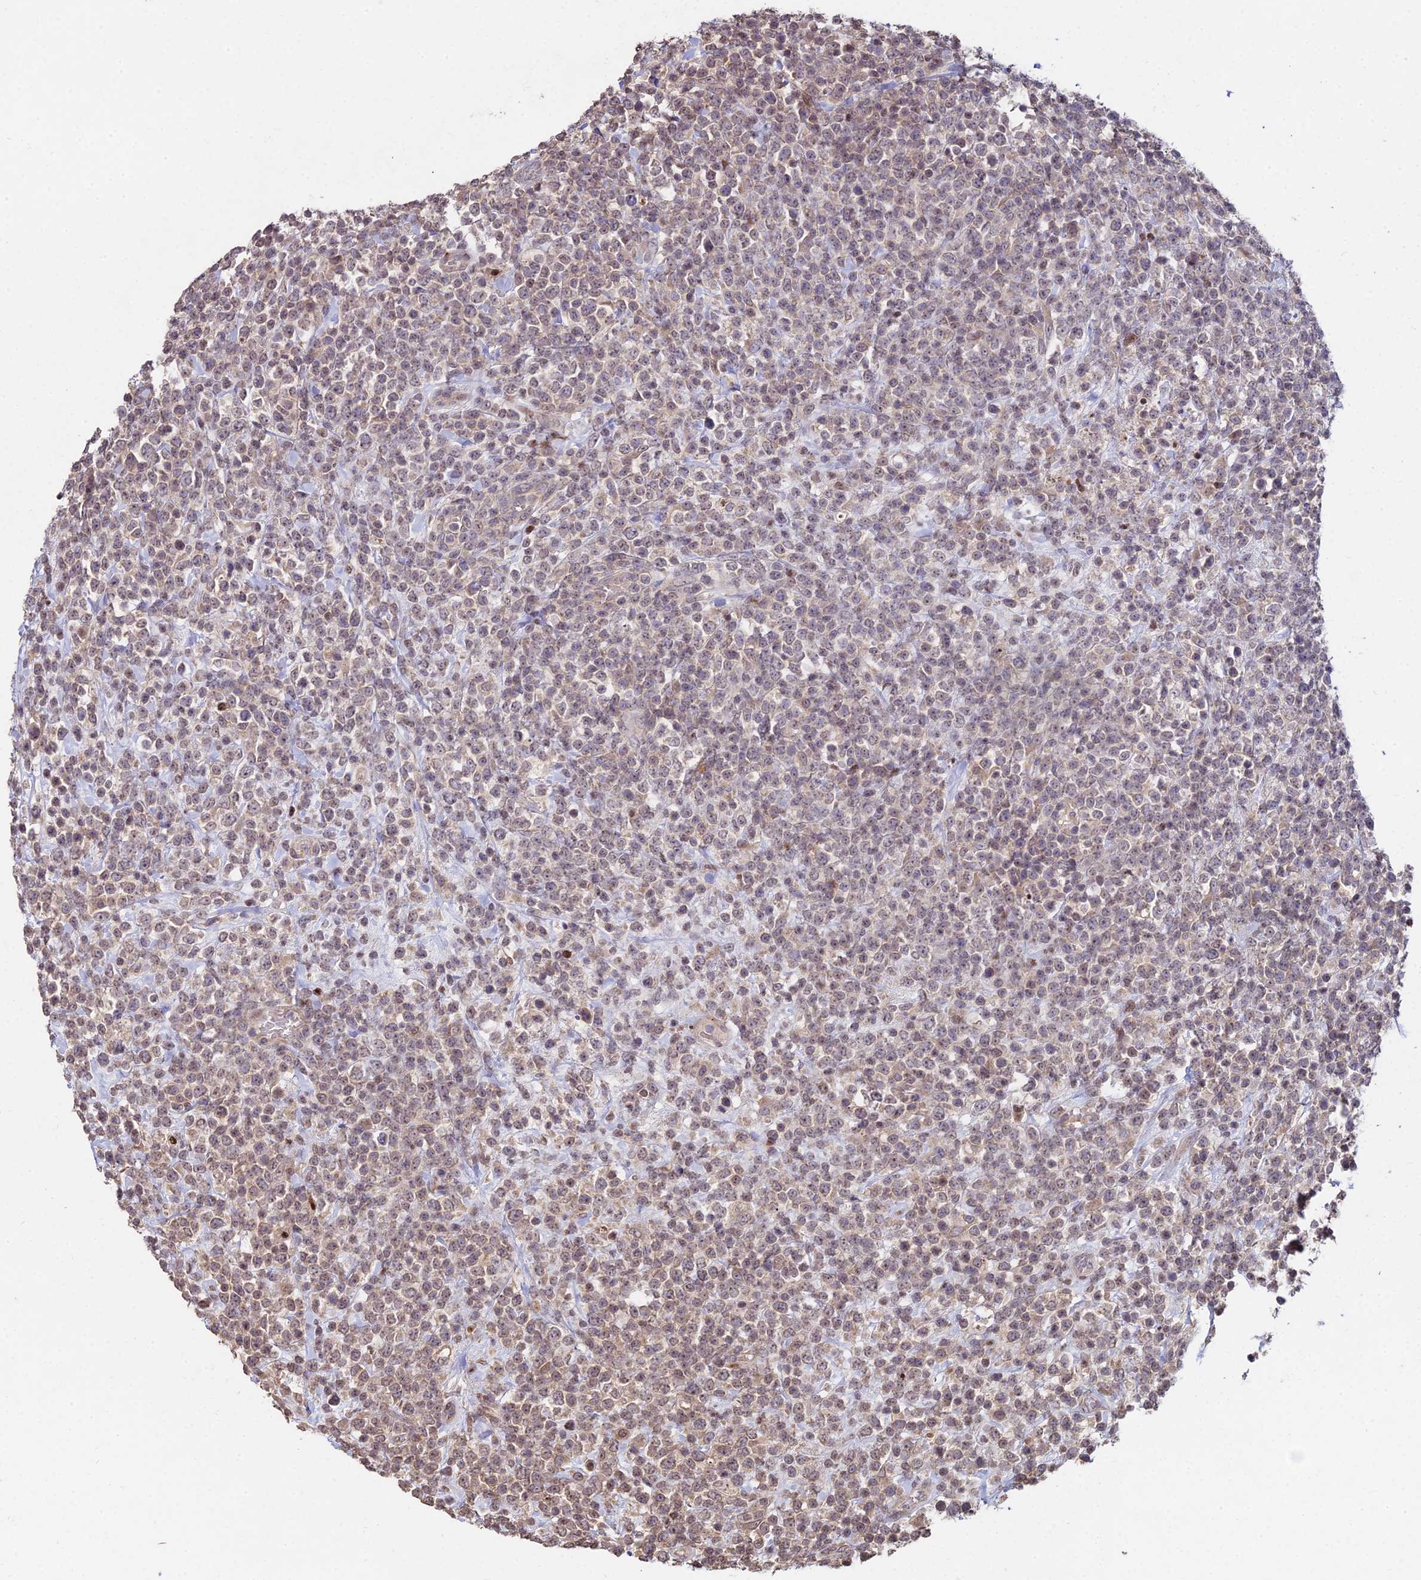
{"staining": {"intensity": "weak", "quantity": "25%-75%", "location": "cytoplasmic/membranous,nuclear"}, "tissue": "lymphoma", "cell_type": "Tumor cells", "image_type": "cancer", "snomed": [{"axis": "morphology", "description": "Malignant lymphoma, non-Hodgkin's type, High grade"}, {"axis": "topography", "description": "Colon"}], "caption": "DAB immunohistochemical staining of human malignant lymphoma, non-Hodgkin's type (high-grade) displays weak cytoplasmic/membranous and nuclear protein positivity in approximately 25%-75% of tumor cells.", "gene": "RBMS2", "patient": {"sex": "female", "age": 53}}